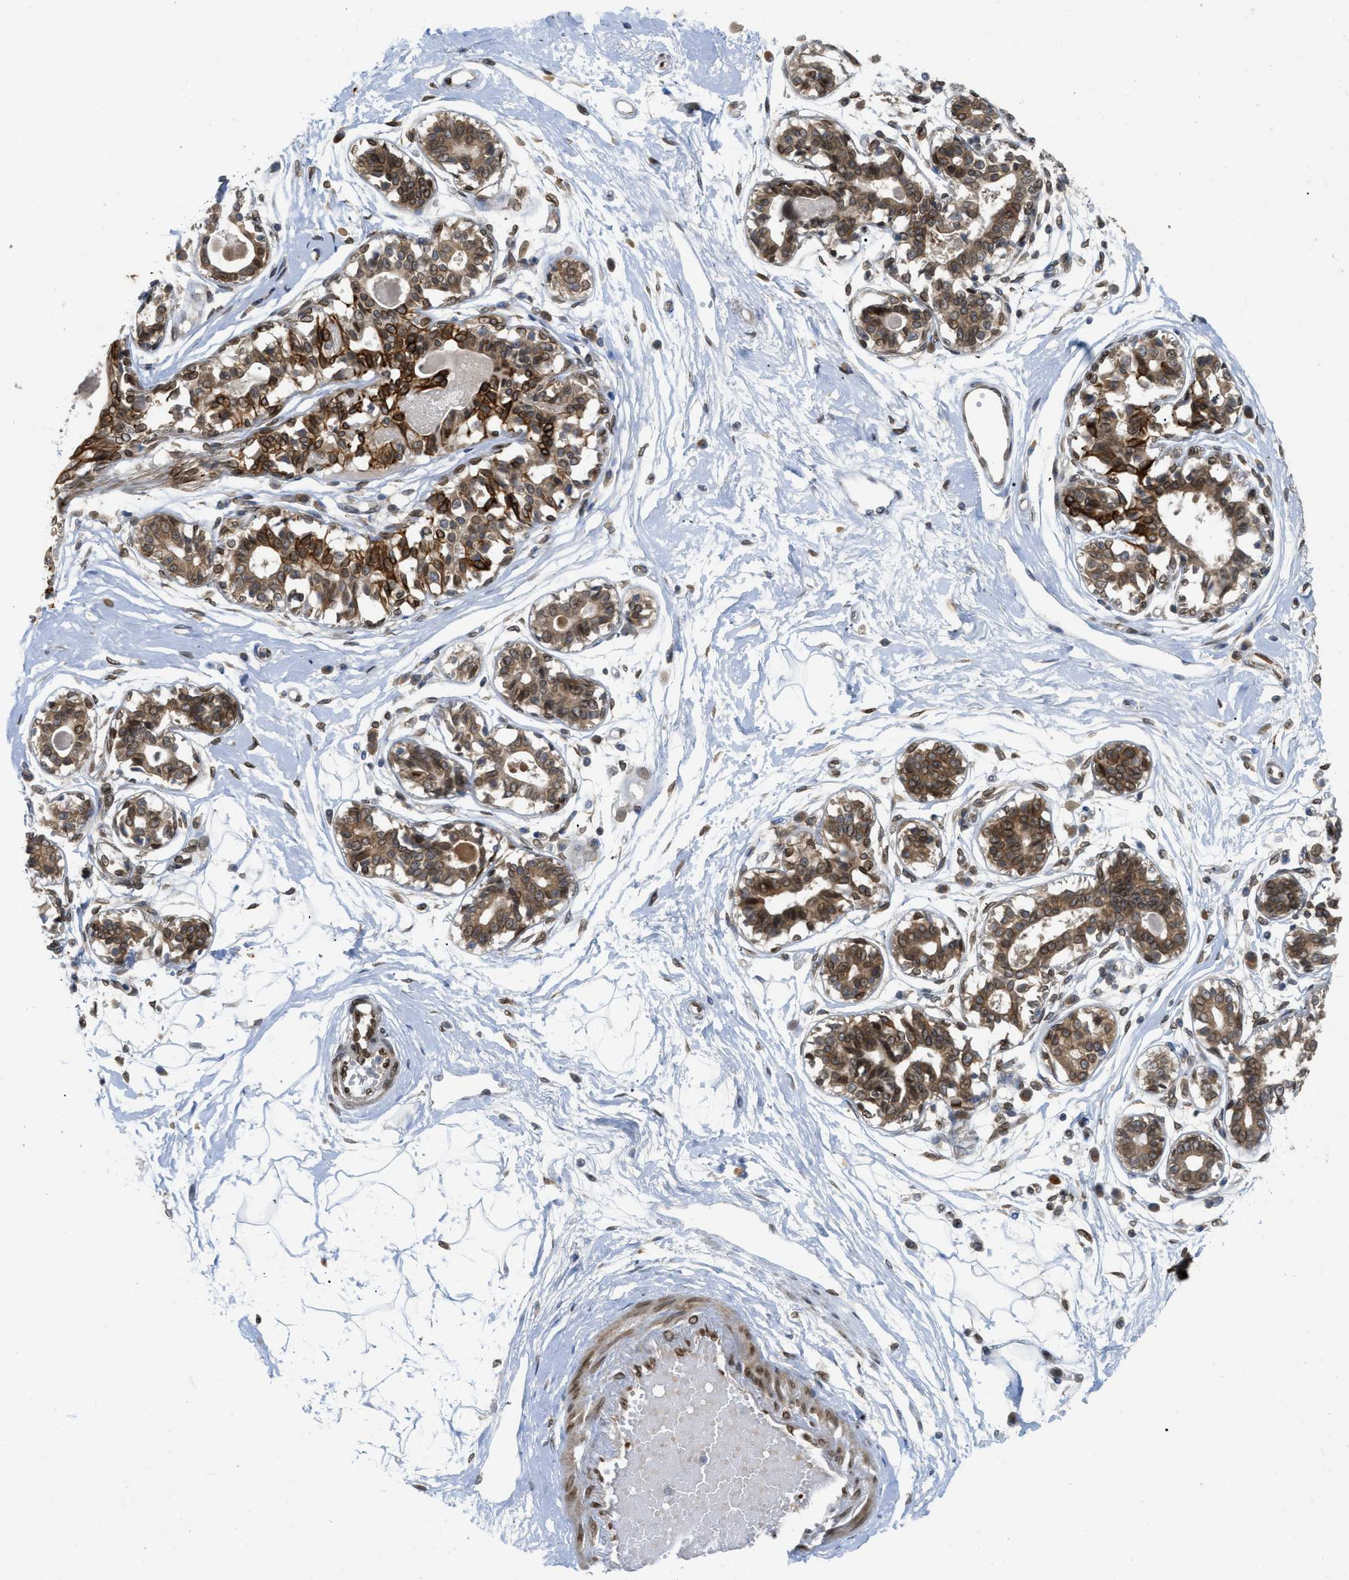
{"staining": {"intensity": "weak", "quantity": "25%-75%", "location": "cytoplasmic/membranous"}, "tissue": "breast", "cell_type": "Adipocytes", "image_type": "normal", "snomed": [{"axis": "morphology", "description": "Normal tissue, NOS"}, {"axis": "topography", "description": "Breast"}], "caption": "Breast stained with IHC reveals weak cytoplasmic/membranous expression in about 25%-75% of adipocytes. (Stains: DAB (3,3'-diaminobenzidine) in brown, nuclei in blue, Microscopy: brightfield microscopy at high magnification).", "gene": "EIF2AK3", "patient": {"sex": "female", "age": 45}}